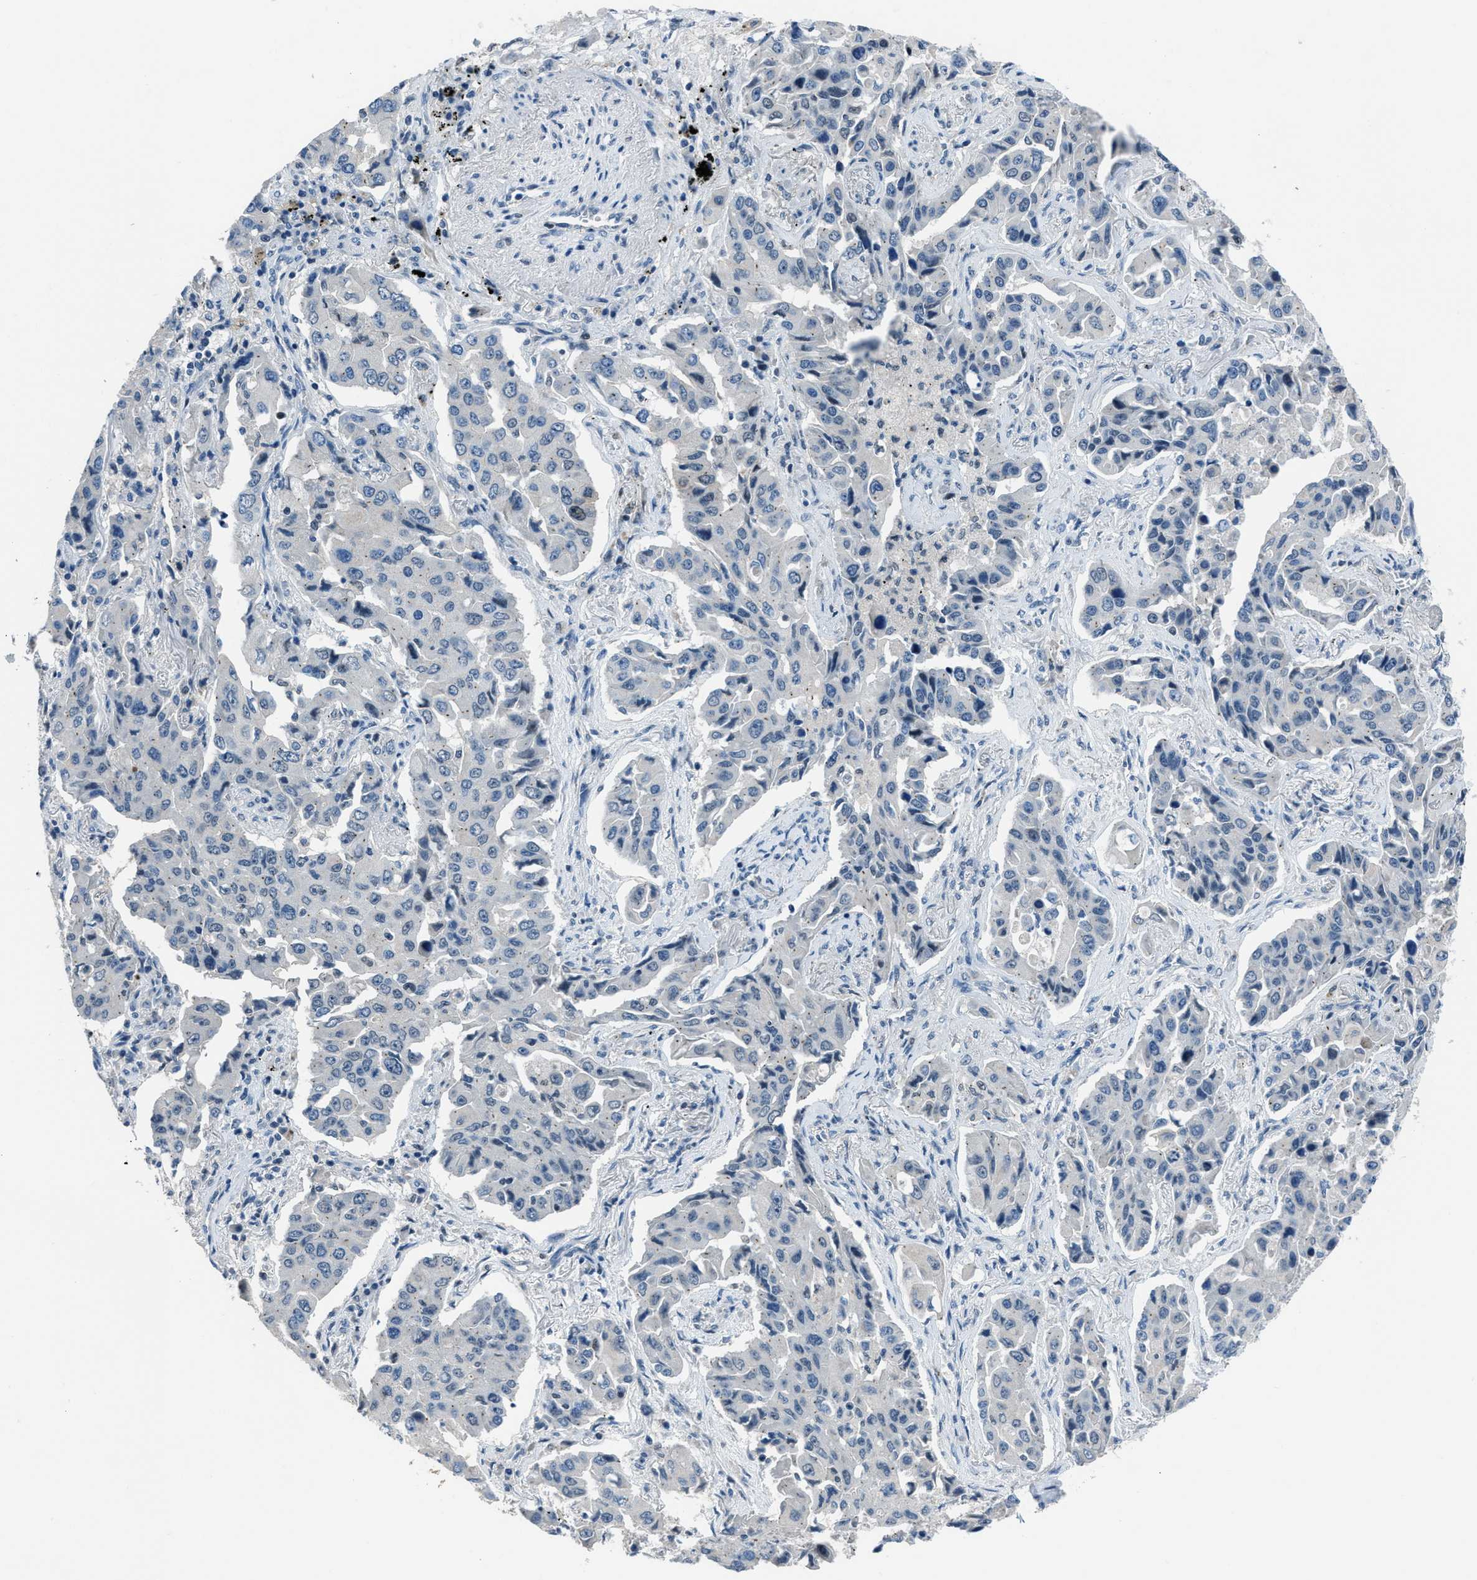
{"staining": {"intensity": "negative", "quantity": "none", "location": "none"}, "tissue": "lung cancer", "cell_type": "Tumor cells", "image_type": "cancer", "snomed": [{"axis": "morphology", "description": "Adenocarcinoma, NOS"}, {"axis": "topography", "description": "Lung"}], "caption": "Lung adenocarcinoma was stained to show a protein in brown. There is no significant staining in tumor cells. (Stains: DAB (3,3'-diaminobenzidine) IHC with hematoxylin counter stain, Microscopy: brightfield microscopy at high magnification).", "gene": "DUSP19", "patient": {"sex": "female", "age": 65}}